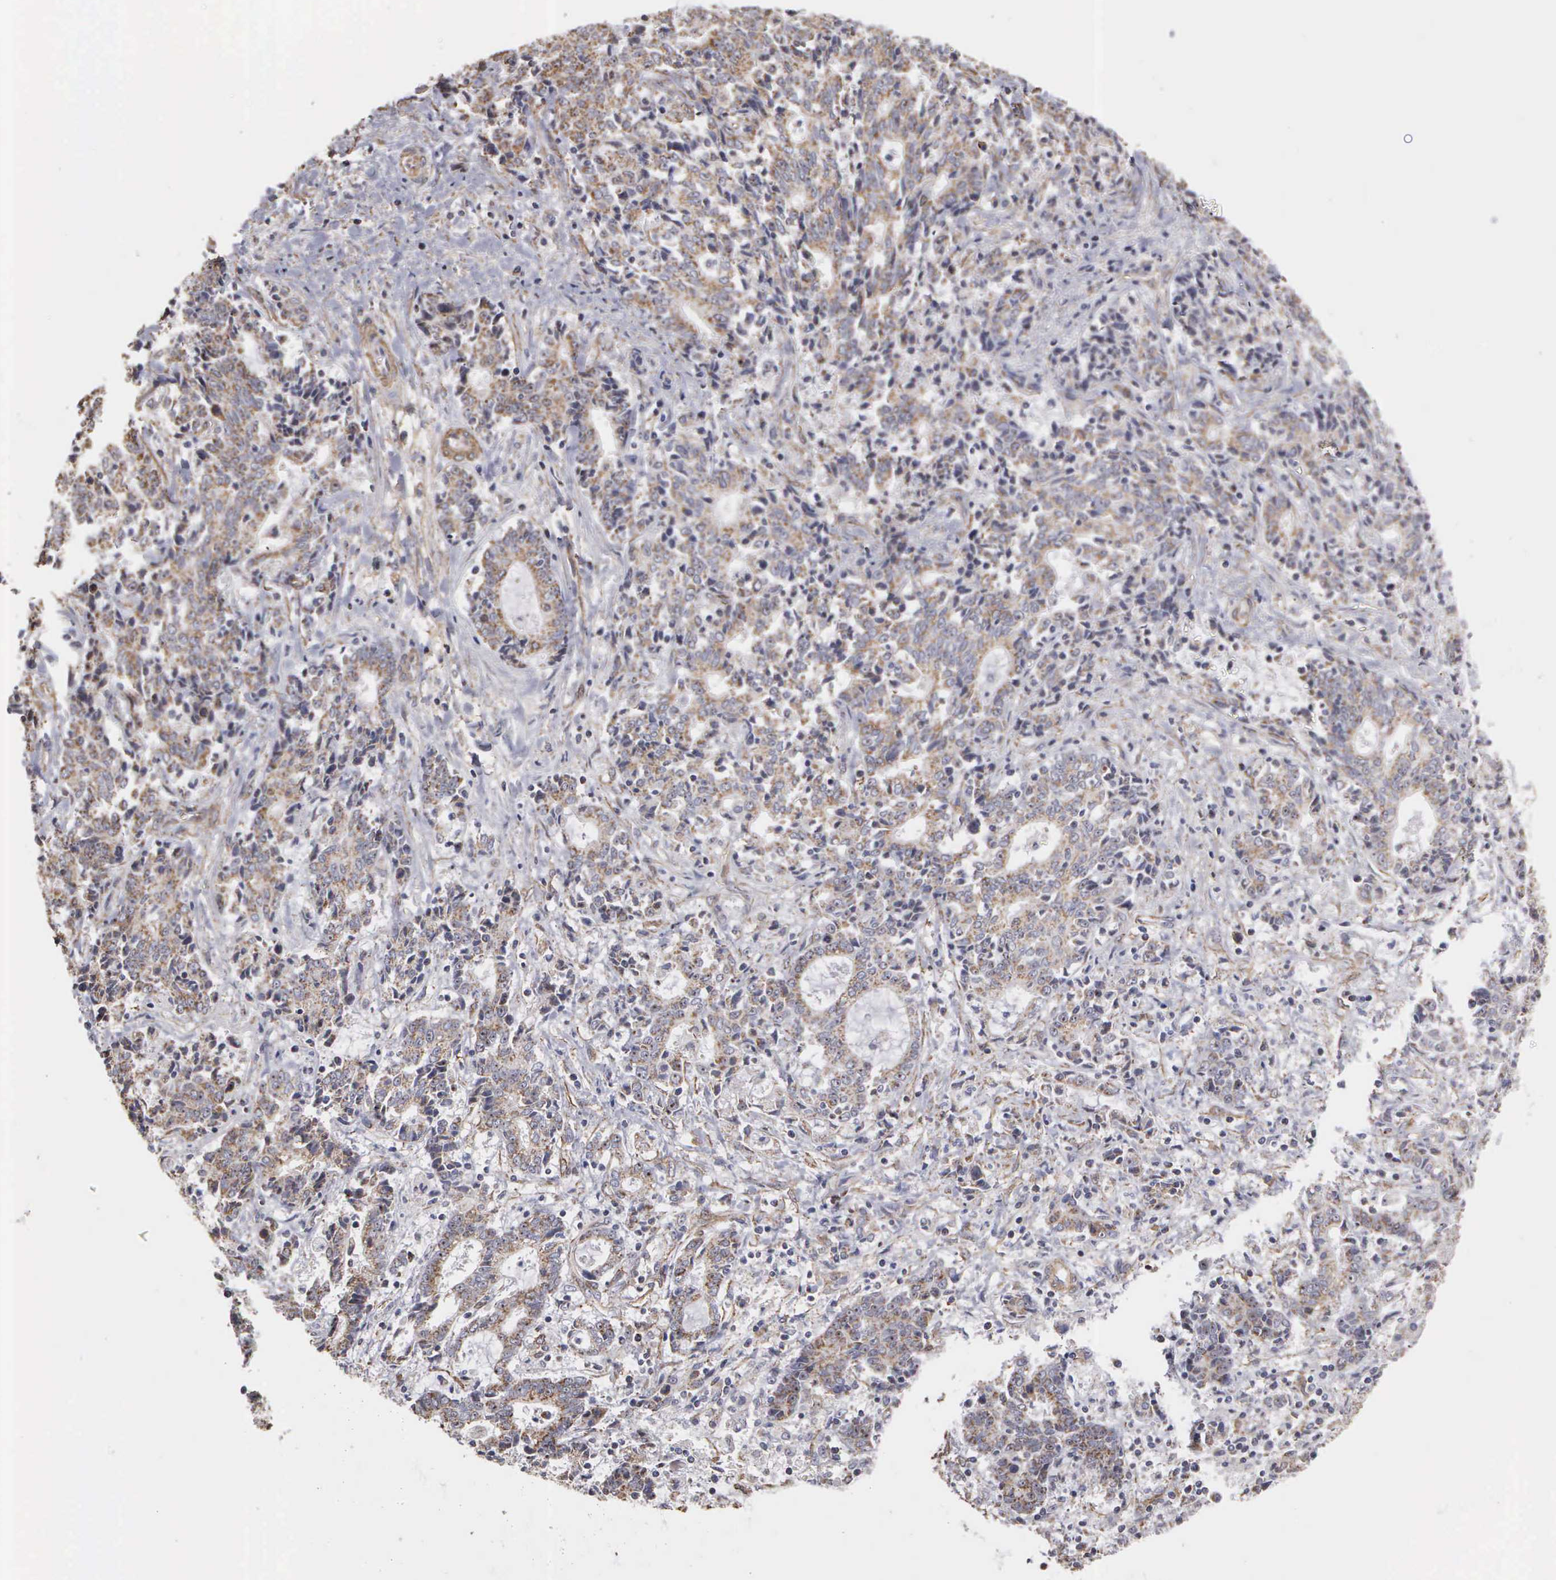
{"staining": {"intensity": "weak", "quantity": ">75%", "location": "cytoplasmic/membranous,nuclear"}, "tissue": "liver cancer", "cell_type": "Tumor cells", "image_type": "cancer", "snomed": [{"axis": "morphology", "description": "Cholangiocarcinoma"}, {"axis": "topography", "description": "Liver"}], "caption": "A micrograph showing weak cytoplasmic/membranous and nuclear positivity in approximately >75% of tumor cells in cholangiocarcinoma (liver), as visualized by brown immunohistochemical staining.", "gene": "NGDN", "patient": {"sex": "male", "age": 57}}